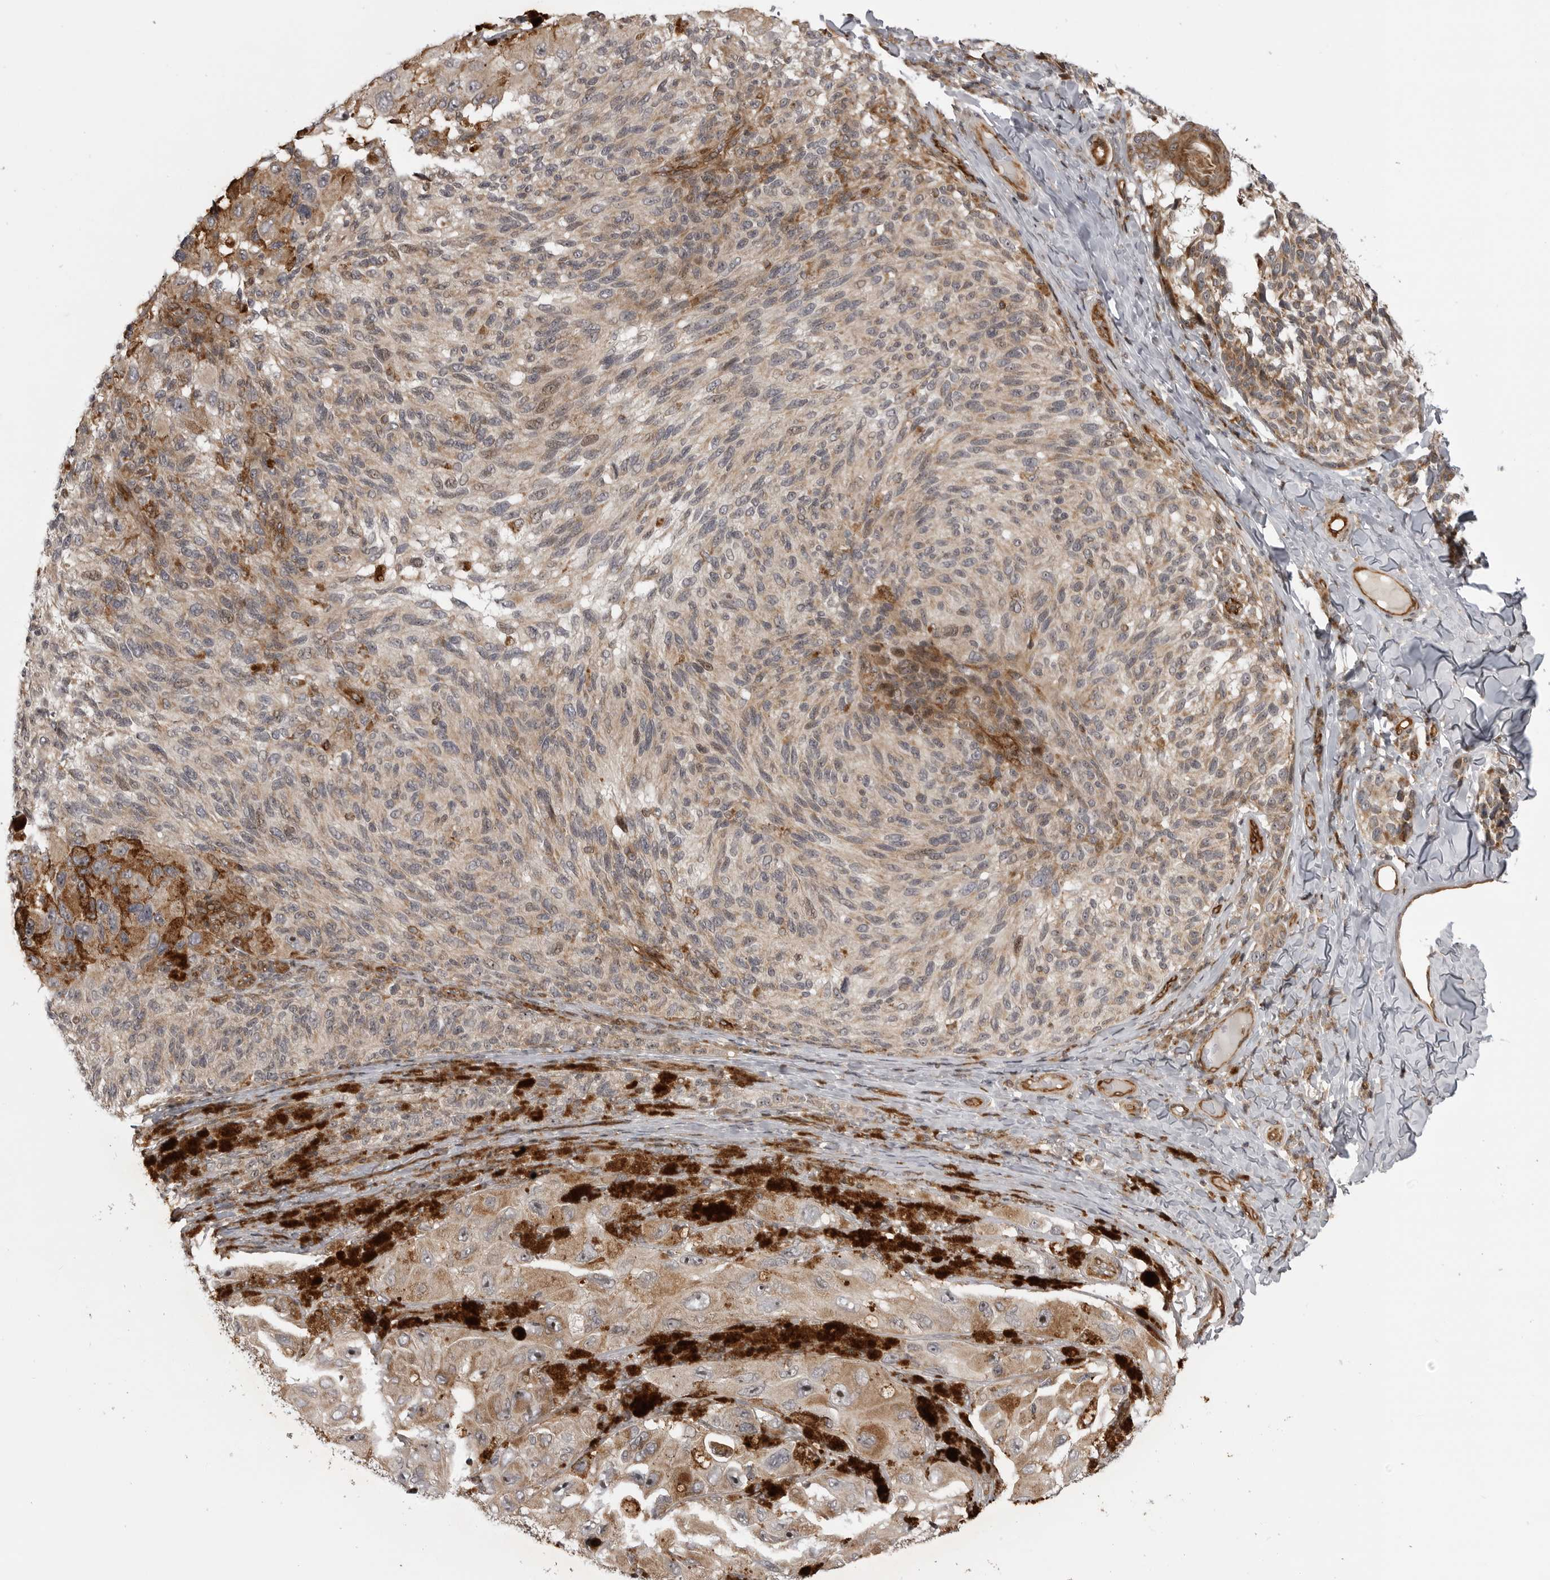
{"staining": {"intensity": "weak", "quantity": "<25%", "location": "cytoplasmic/membranous,nuclear"}, "tissue": "melanoma", "cell_type": "Tumor cells", "image_type": "cancer", "snomed": [{"axis": "morphology", "description": "Malignant melanoma, NOS"}, {"axis": "topography", "description": "Skin"}], "caption": "Histopathology image shows no protein positivity in tumor cells of melanoma tissue.", "gene": "ABL1", "patient": {"sex": "female", "age": 73}}